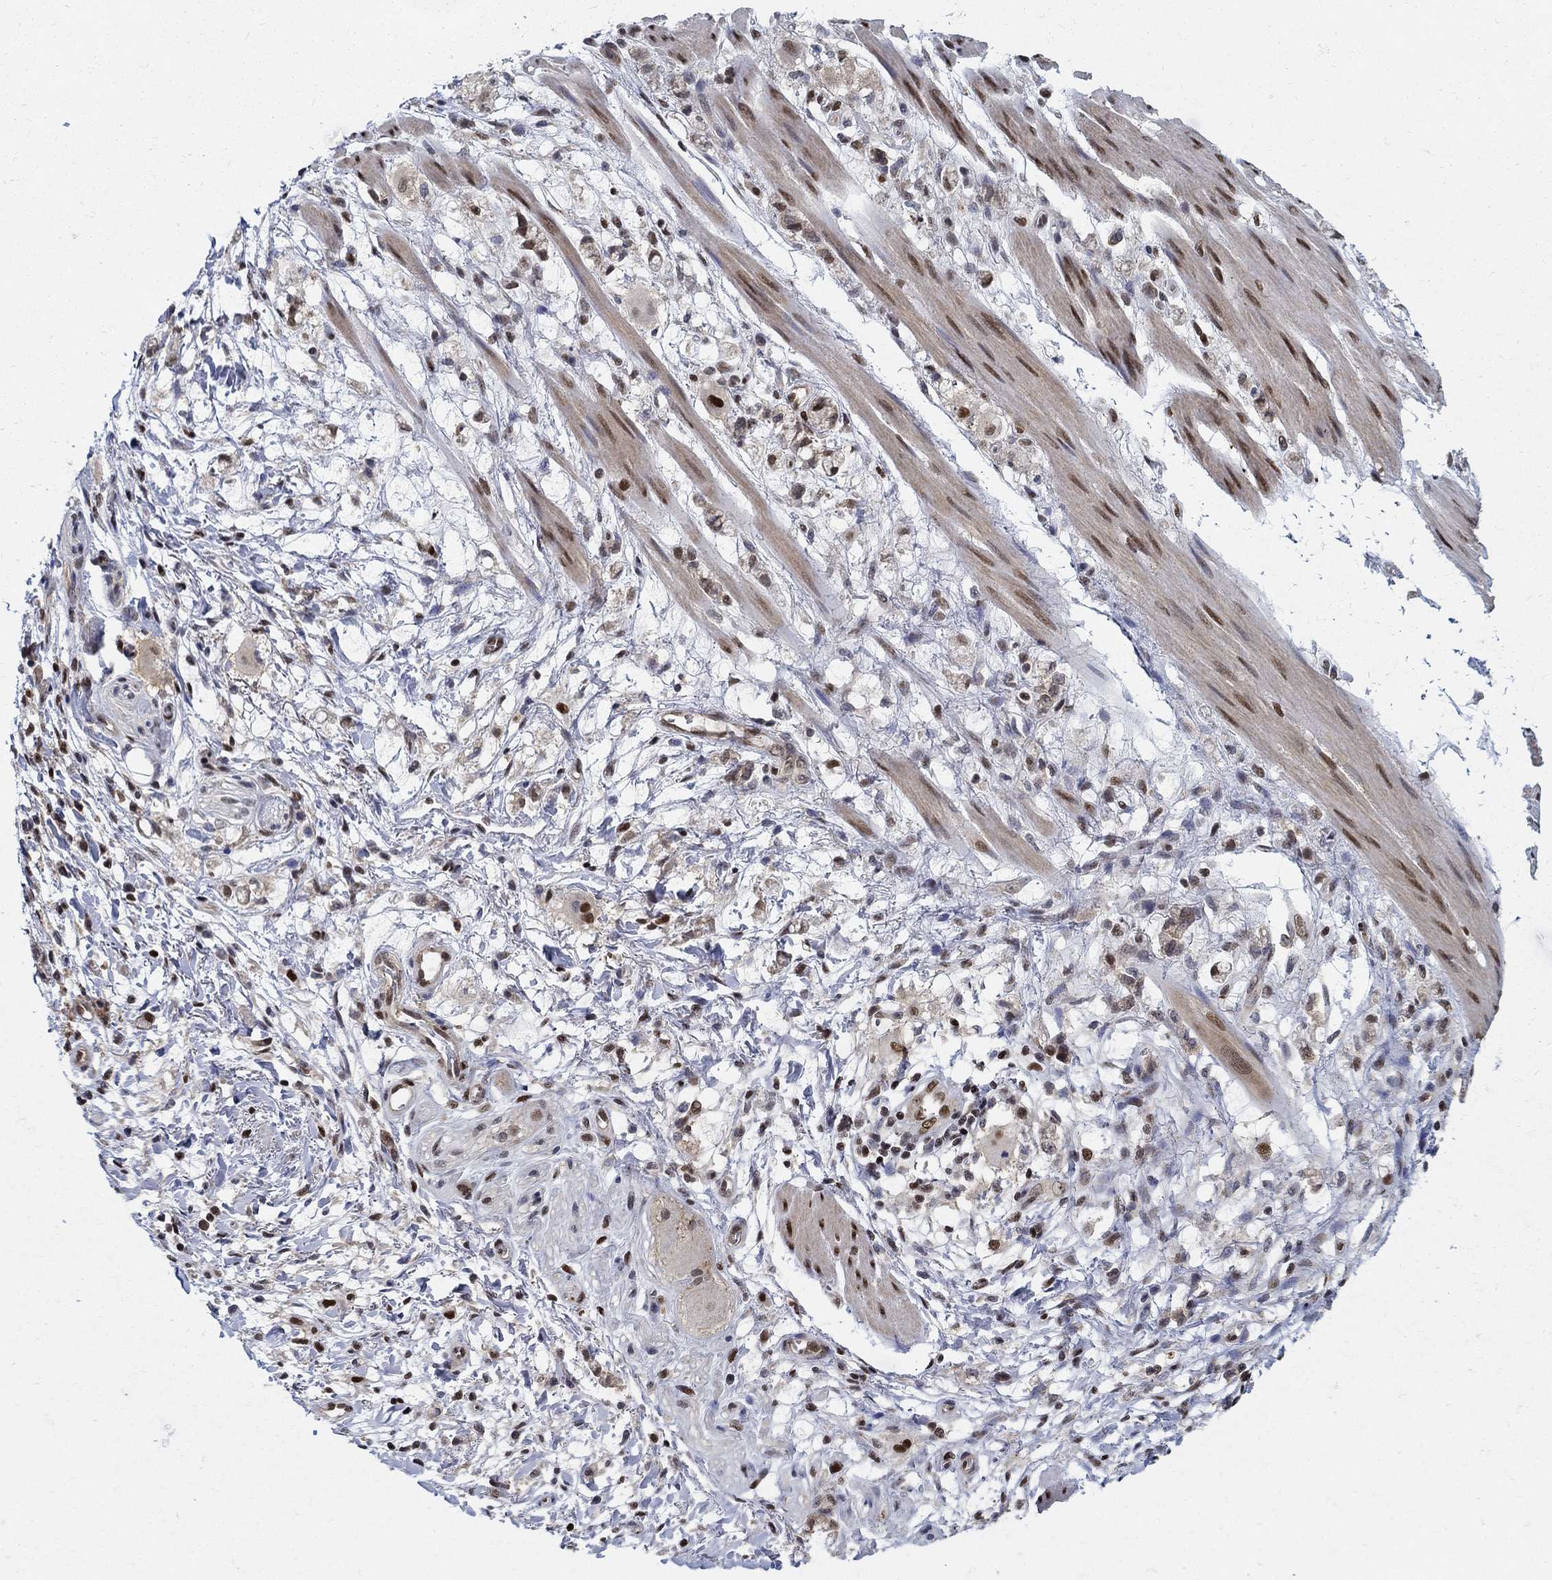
{"staining": {"intensity": "moderate", "quantity": "25%-75%", "location": "nuclear"}, "tissue": "stomach cancer", "cell_type": "Tumor cells", "image_type": "cancer", "snomed": [{"axis": "morphology", "description": "Adenocarcinoma, NOS"}, {"axis": "topography", "description": "Stomach"}], "caption": "Stomach cancer stained with DAB IHC exhibits medium levels of moderate nuclear expression in about 25%-75% of tumor cells. The protein of interest is stained brown, and the nuclei are stained in blue (DAB IHC with brightfield microscopy, high magnification).", "gene": "ZNF594", "patient": {"sex": "female", "age": 60}}